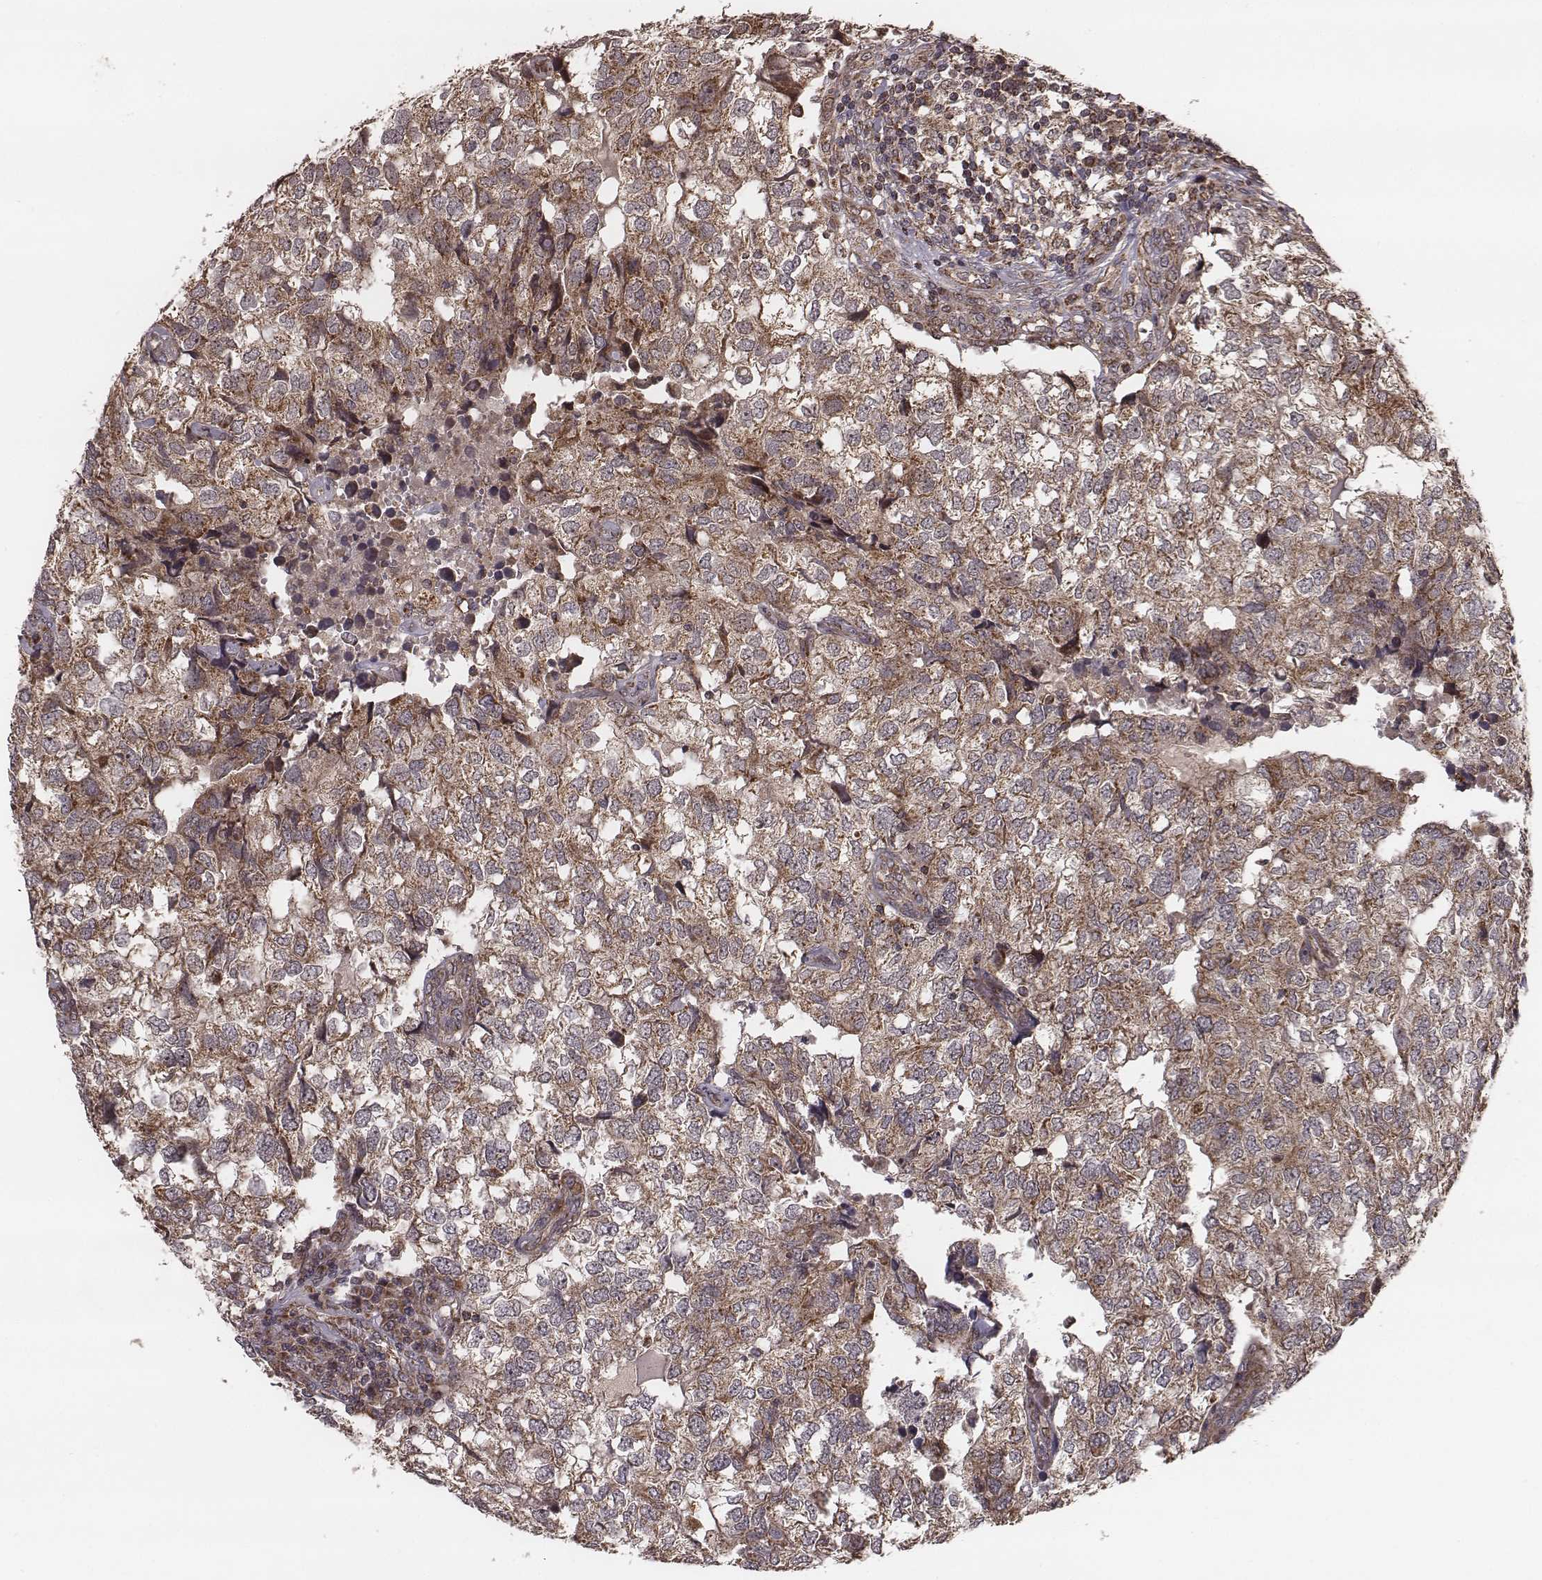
{"staining": {"intensity": "moderate", "quantity": ">75%", "location": "cytoplasmic/membranous"}, "tissue": "breast cancer", "cell_type": "Tumor cells", "image_type": "cancer", "snomed": [{"axis": "morphology", "description": "Duct carcinoma"}, {"axis": "topography", "description": "Breast"}], "caption": "Moderate cytoplasmic/membranous staining for a protein is appreciated in approximately >75% of tumor cells of breast intraductal carcinoma using immunohistochemistry.", "gene": "ZDHHC21", "patient": {"sex": "female", "age": 30}}